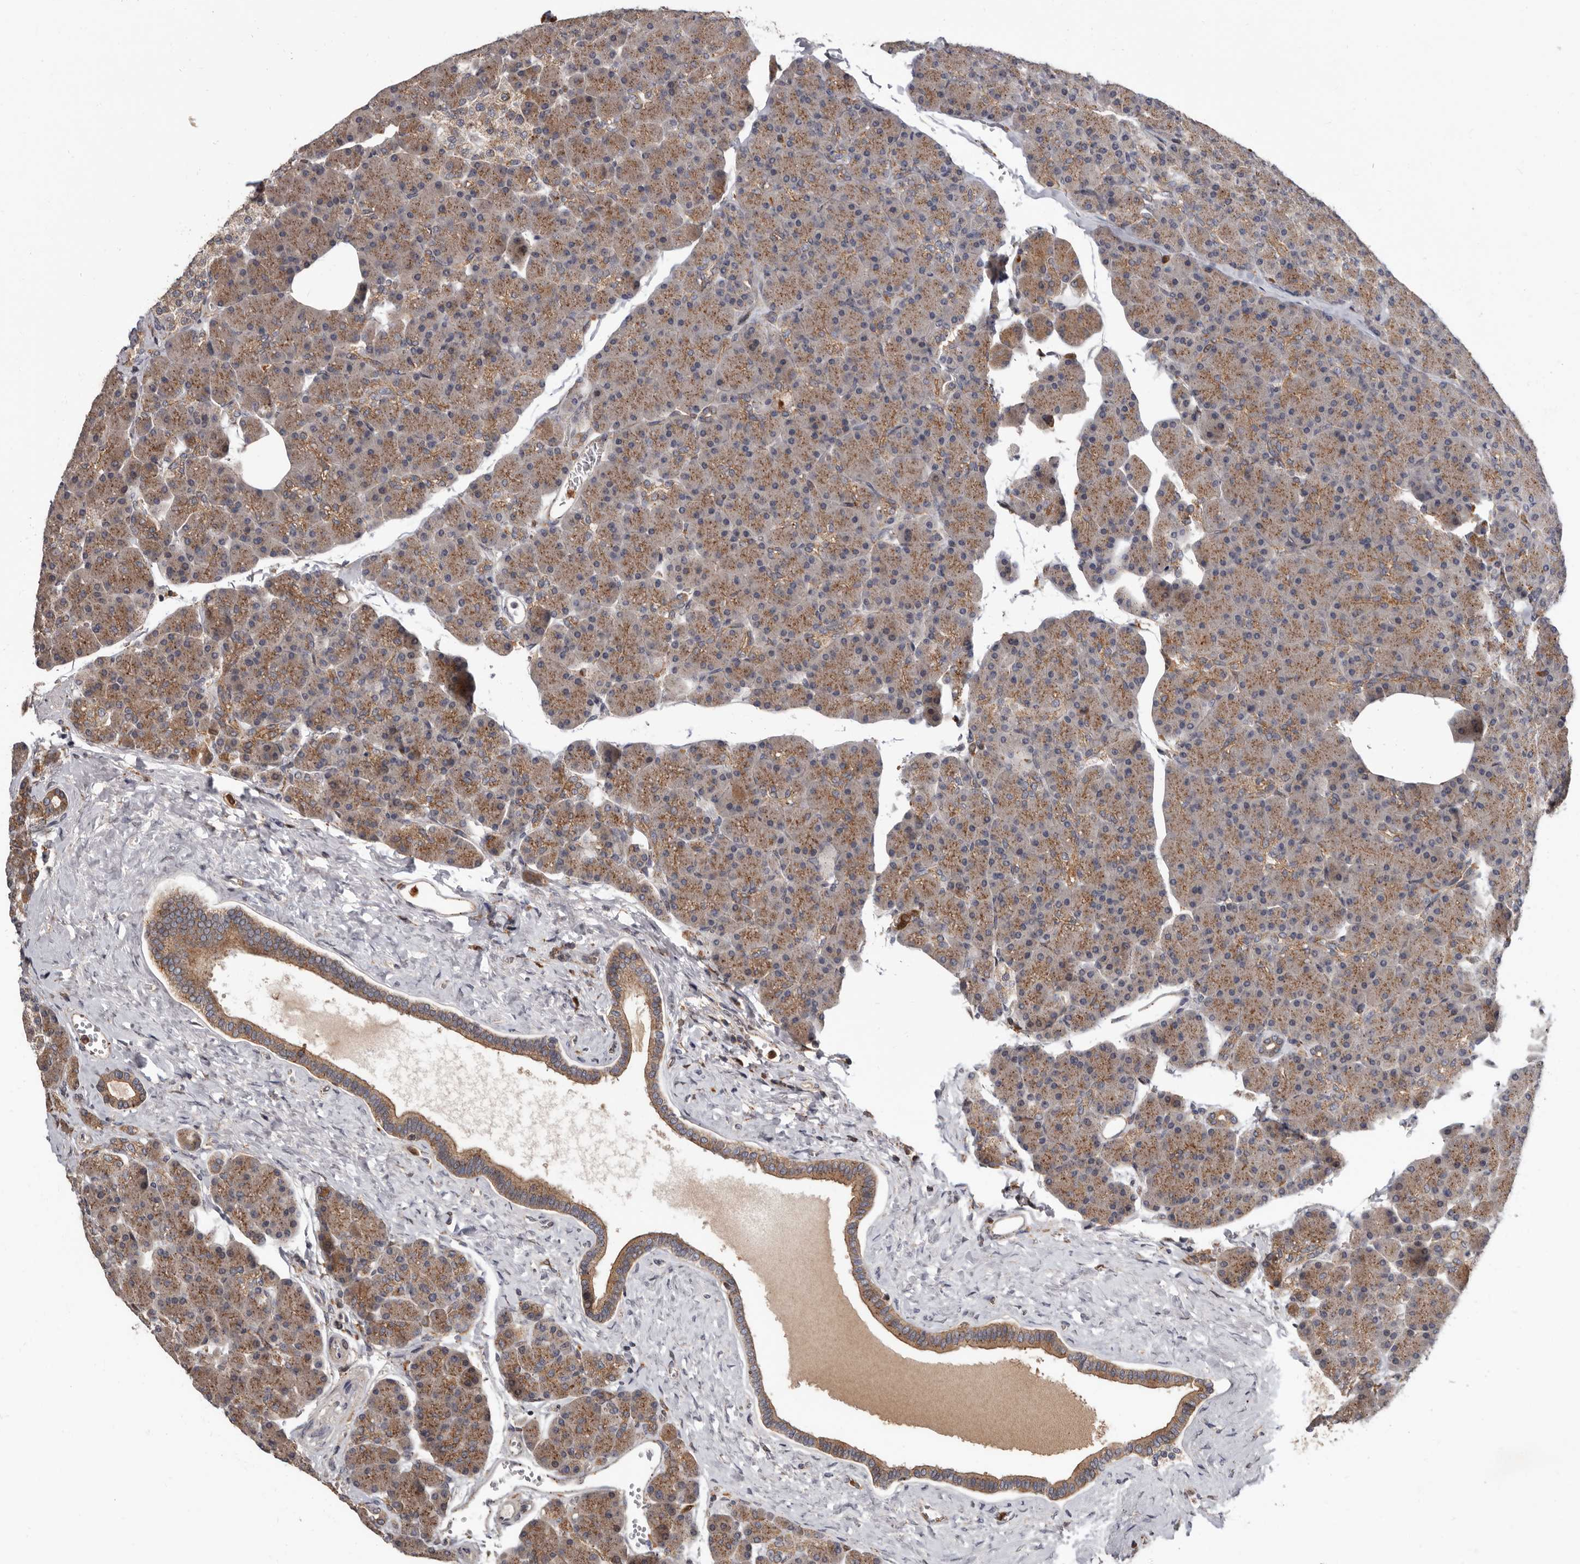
{"staining": {"intensity": "moderate", "quantity": ">75%", "location": "cytoplasmic/membranous"}, "tissue": "pancreas", "cell_type": "Exocrine glandular cells", "image_type": "normal", "snomed": [{"axis": "morphology", "description": "Normal tissue, NOS"}, {"axis": "topography", "description": "Pancreas"}], "caption": "Brown immunohistochemical staining in normal pancreas exhibits moderate cytoplasmic/membranous staining in approximately >75% of exocrine glandular cells. (DAB (3,3'-diaminobenzidine) = brown stain, brightfield microscopy at high magnification).", "gene": "FGFR4", "patient": {"sex": "female", "age": 43}}